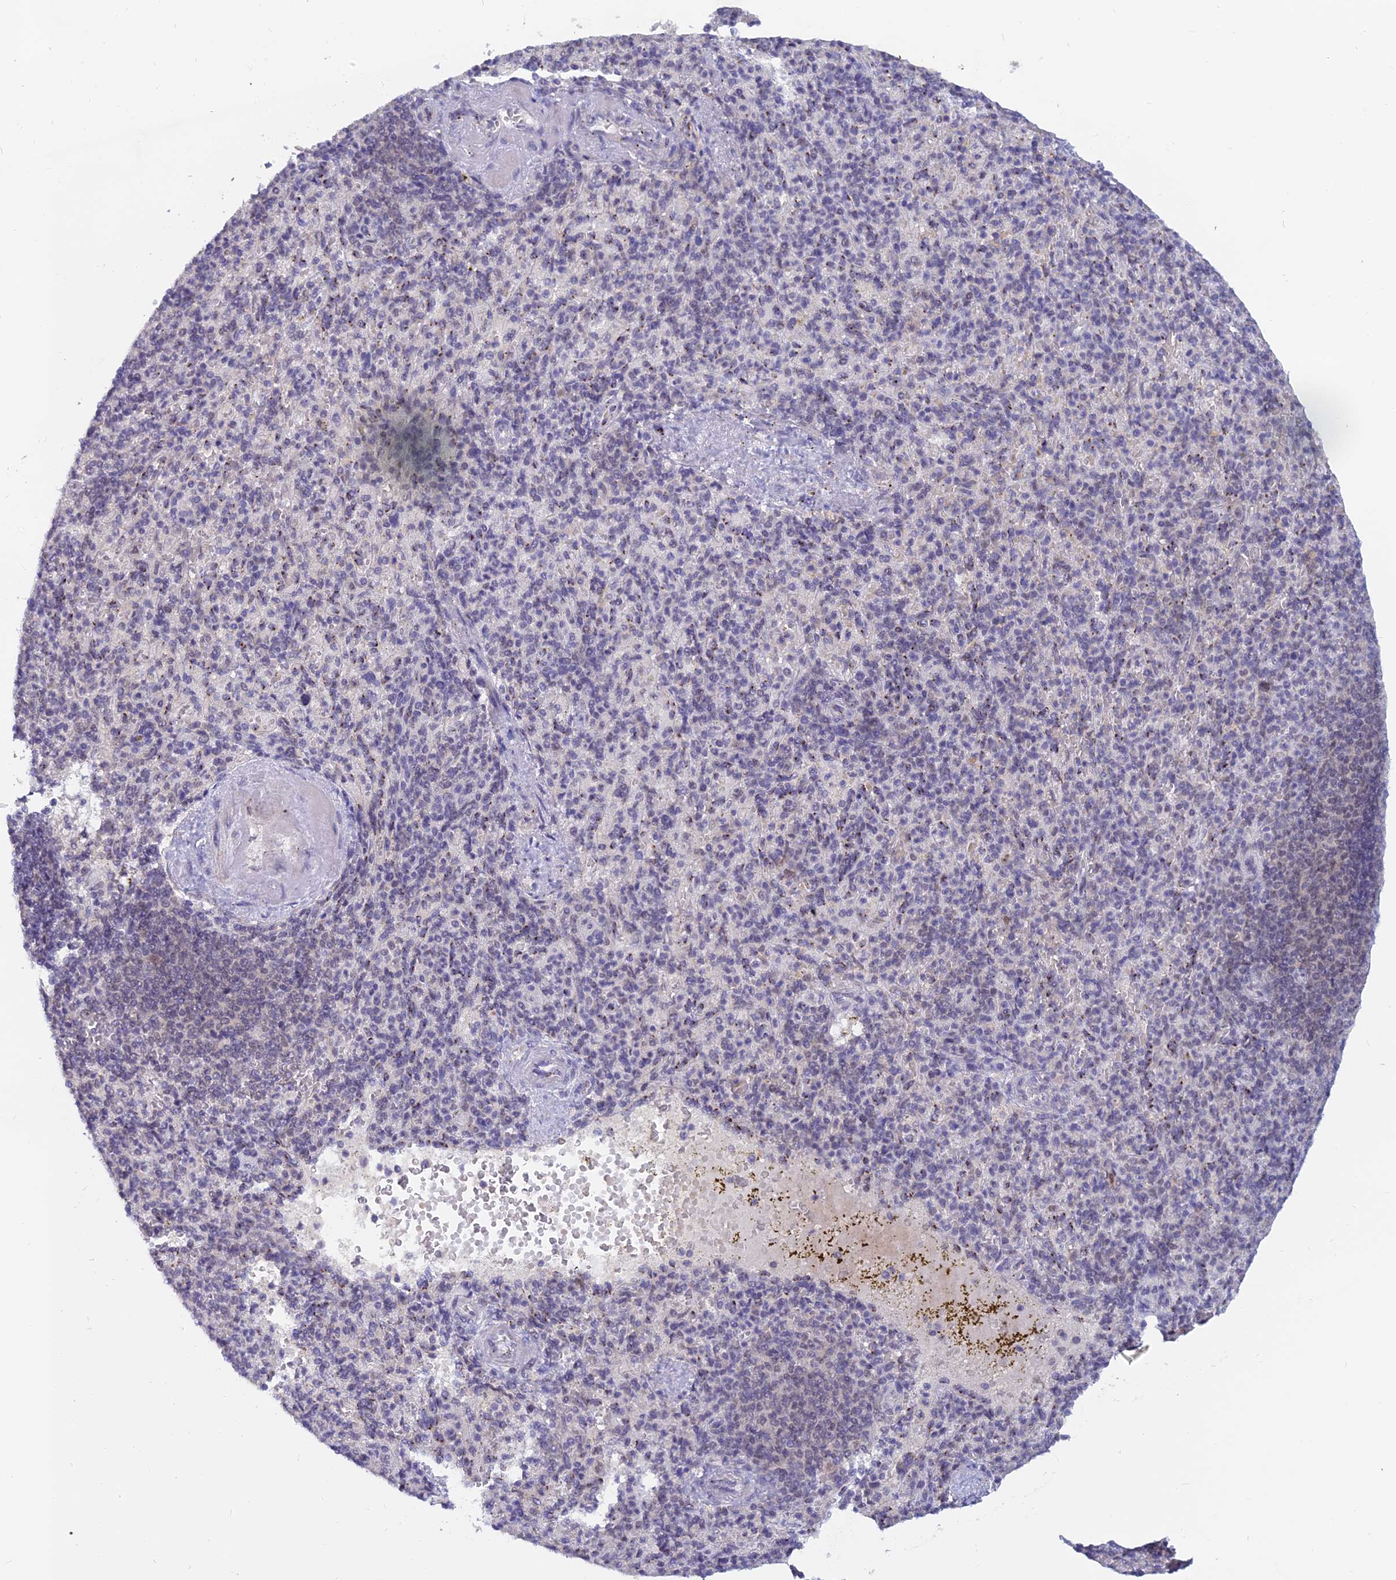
{"staining": {"intensity": "weak", "quantity": "<25%", "location": "nuclear"}, "tissue": "spleen", "cell_type": "Cells in red pulp", "image_type": "normal", "snomed": [{"axis": "morphology", "description": "Normal tissue, NOS"}, {"axis": "topography", "description": "Spleen"}], "caption": "Immunohistochemistry micrograph of unremarkable human spleen stained for a protein (brown), which displays no expression in cells in red pulp.", "gene": "THOC3", "patient": {"sex": "female", "age": 74}}